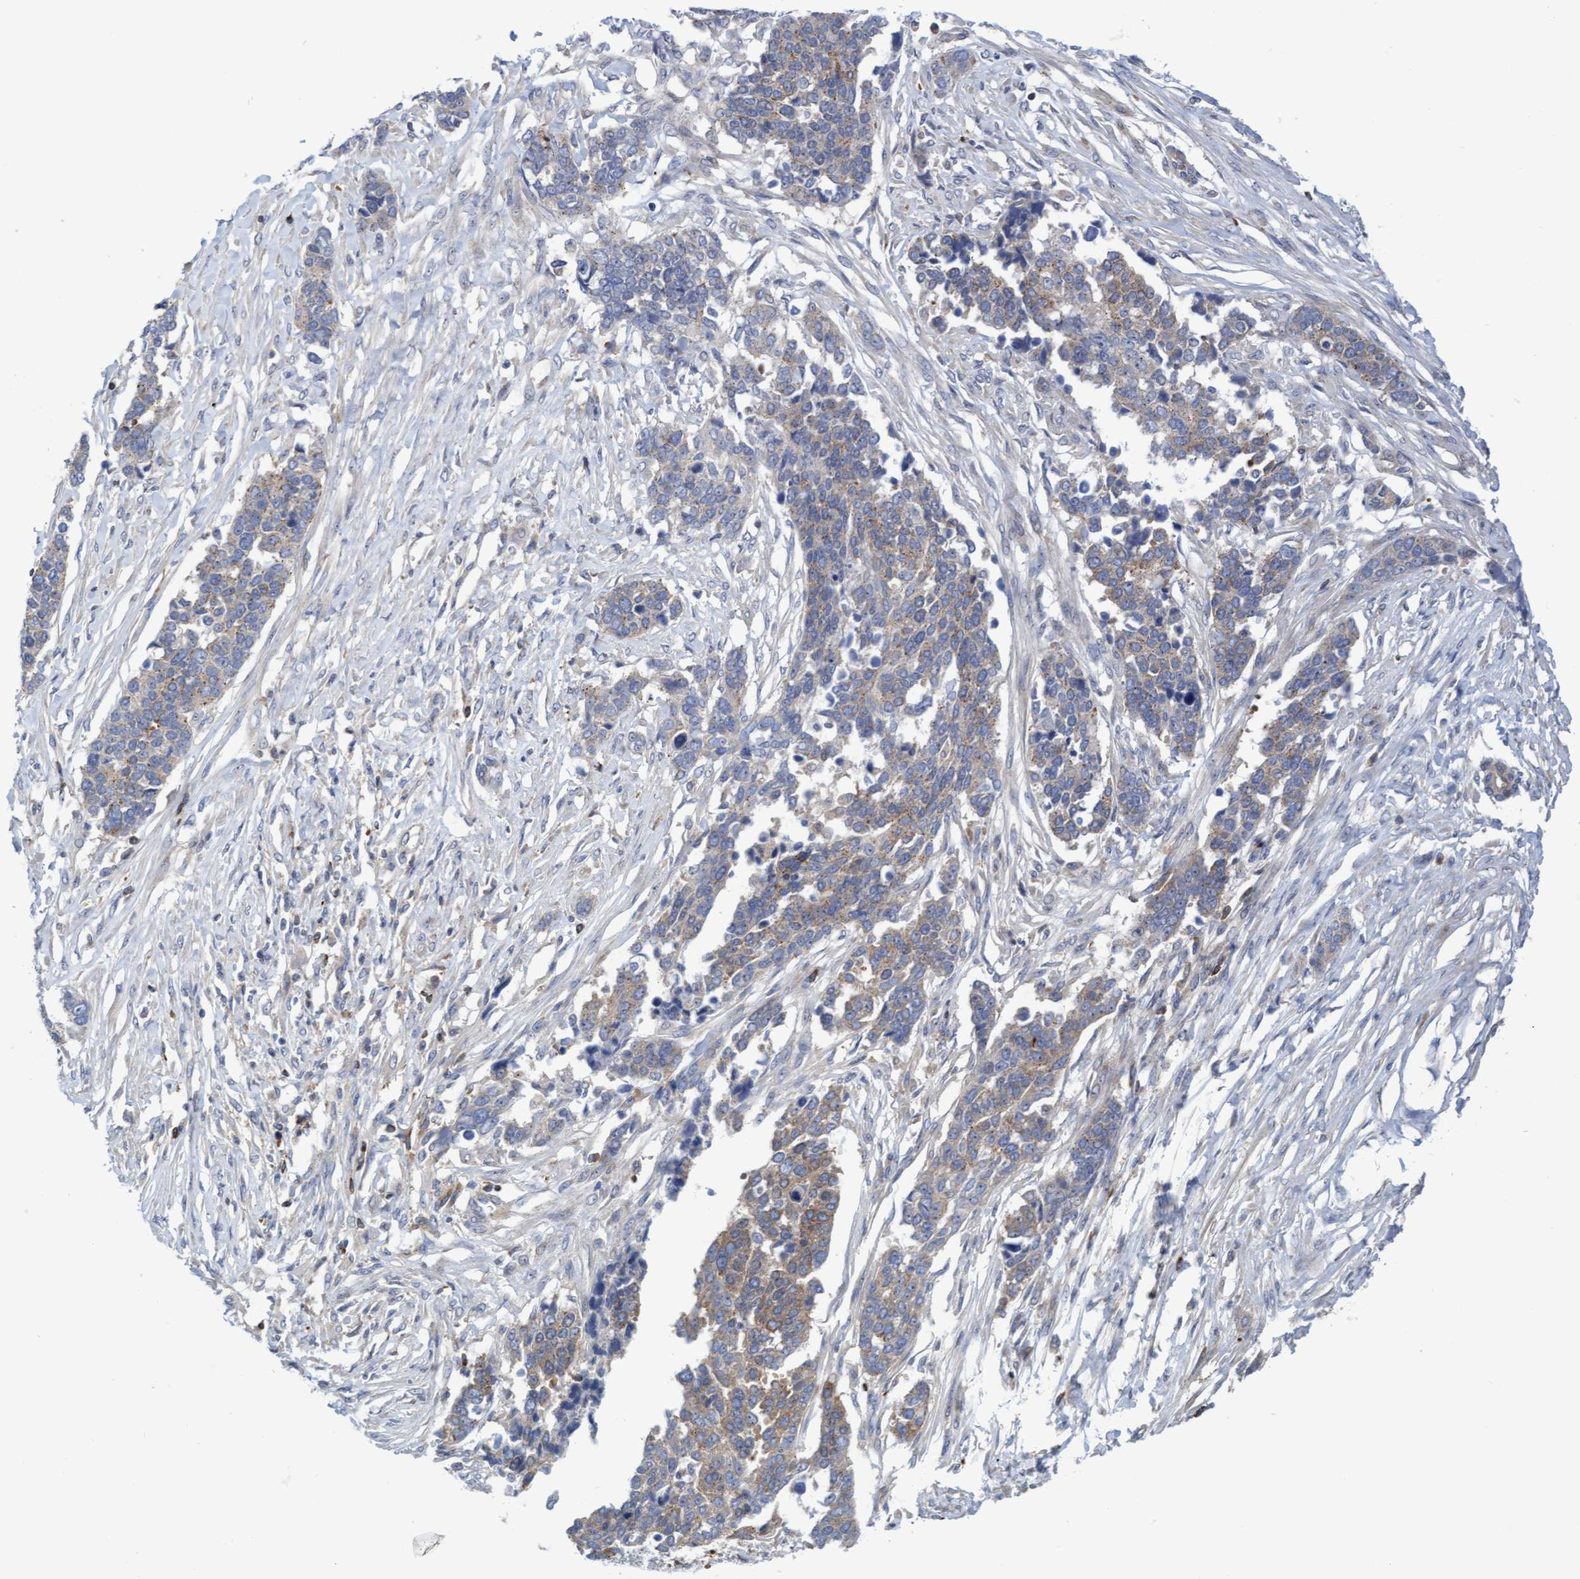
{"staining": {"intensity": "weak", "quantity": ">75%", "location": "cytoplasmic/membranous"}, "tissue": "ovarian cancer", "cell_type": "Tumor cells", "image_type": "cancer", "snomed": [{"axis": "morphology", "description": "Cystadenocarcinoma, serous, NOS"}, {"axis": "topography", "description": "Ovary"}], "caption": "IHC of ovarian cancer (serous cystadenocarcinoma) exhibits low levels of weak cytoplasmic/membranous expression in about >75% of tumor cells.", "gene": "FNBP1", "patient": {"sex": "female", "age": 44}}